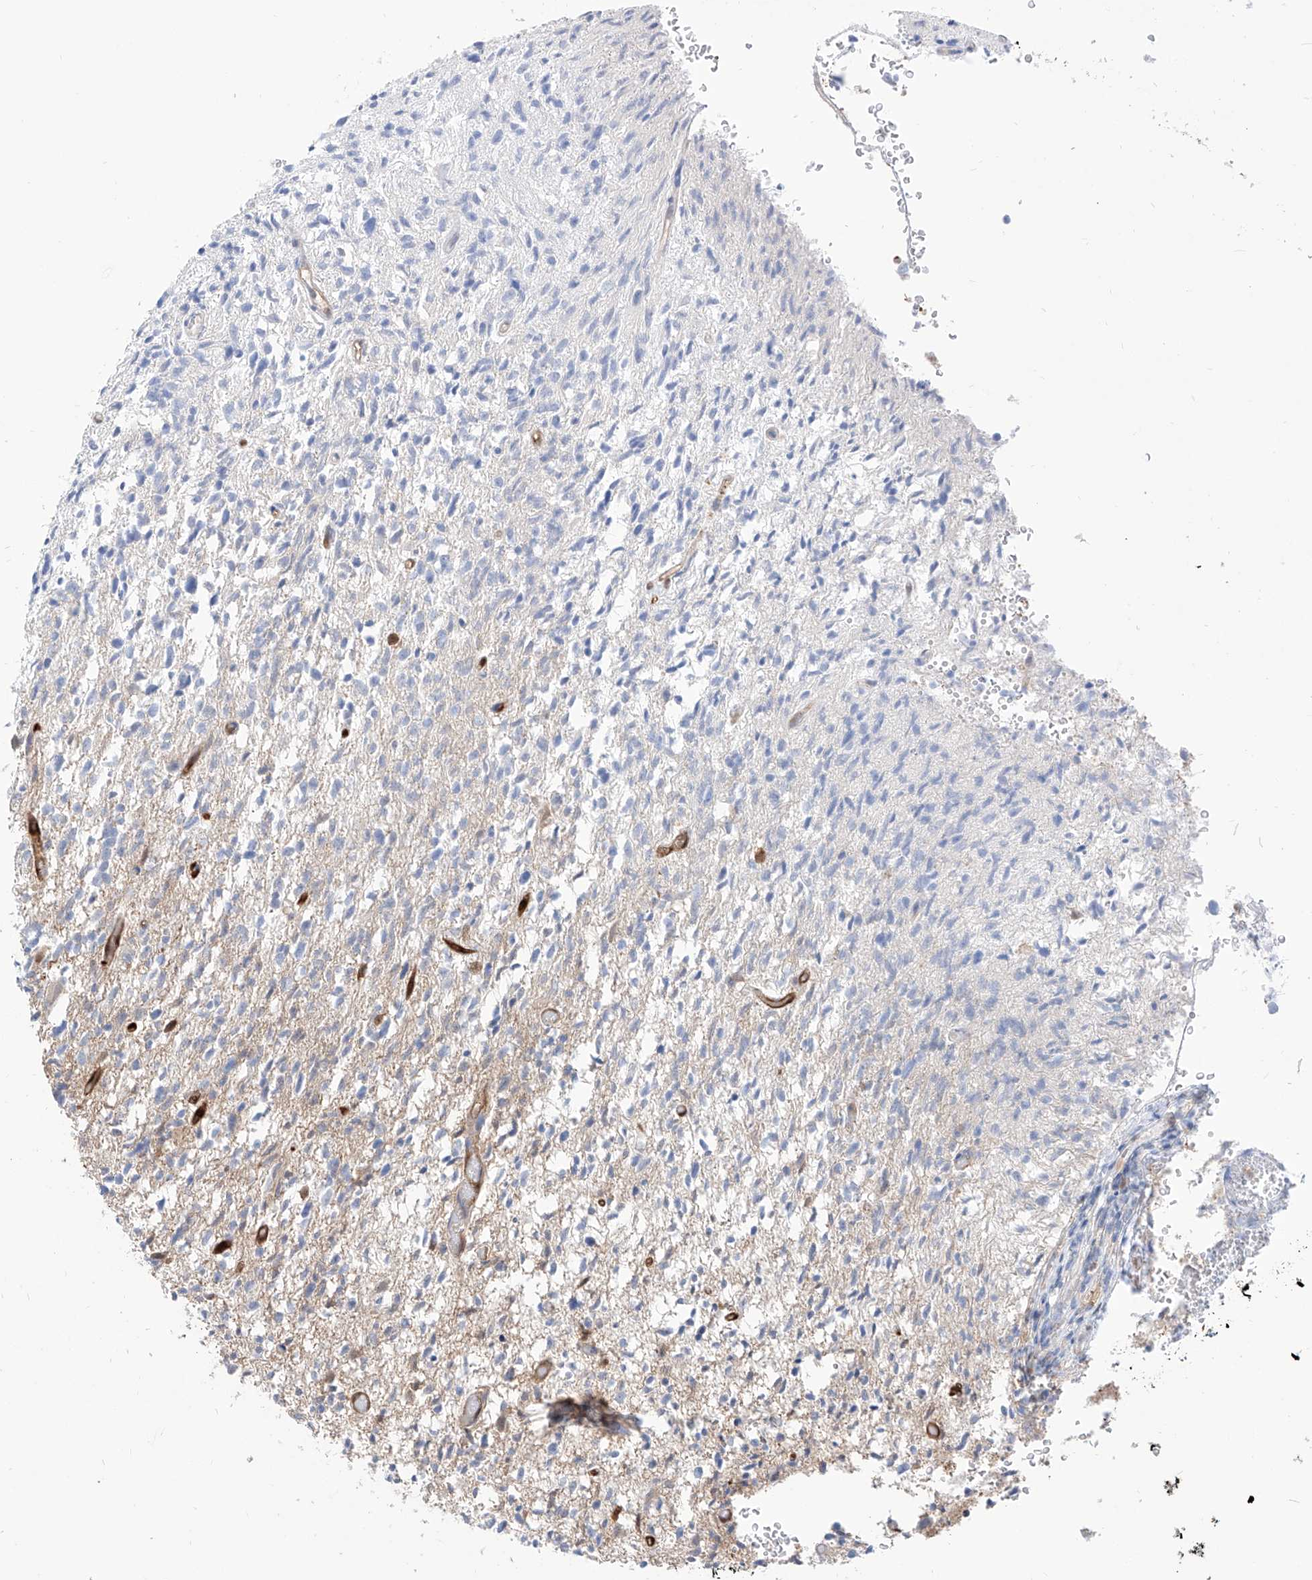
{"staining": {"intensity": "negative", "quantity": "none", "location": "none"}, "tissue": "glioma", "cell_type": "Tumor cells", "image_type": "cancer", "snomed": [{"axis": "morphology", "description": "Glioma, malignant, High grade"}, {"axis": "topography", "description": "Brain"}], "caption": "Glioma was stained to show a protein in brown. There is no significant expression in tumor cells.", "gene": "PDXK", "patient": {"sex": "female", "age": 57}}